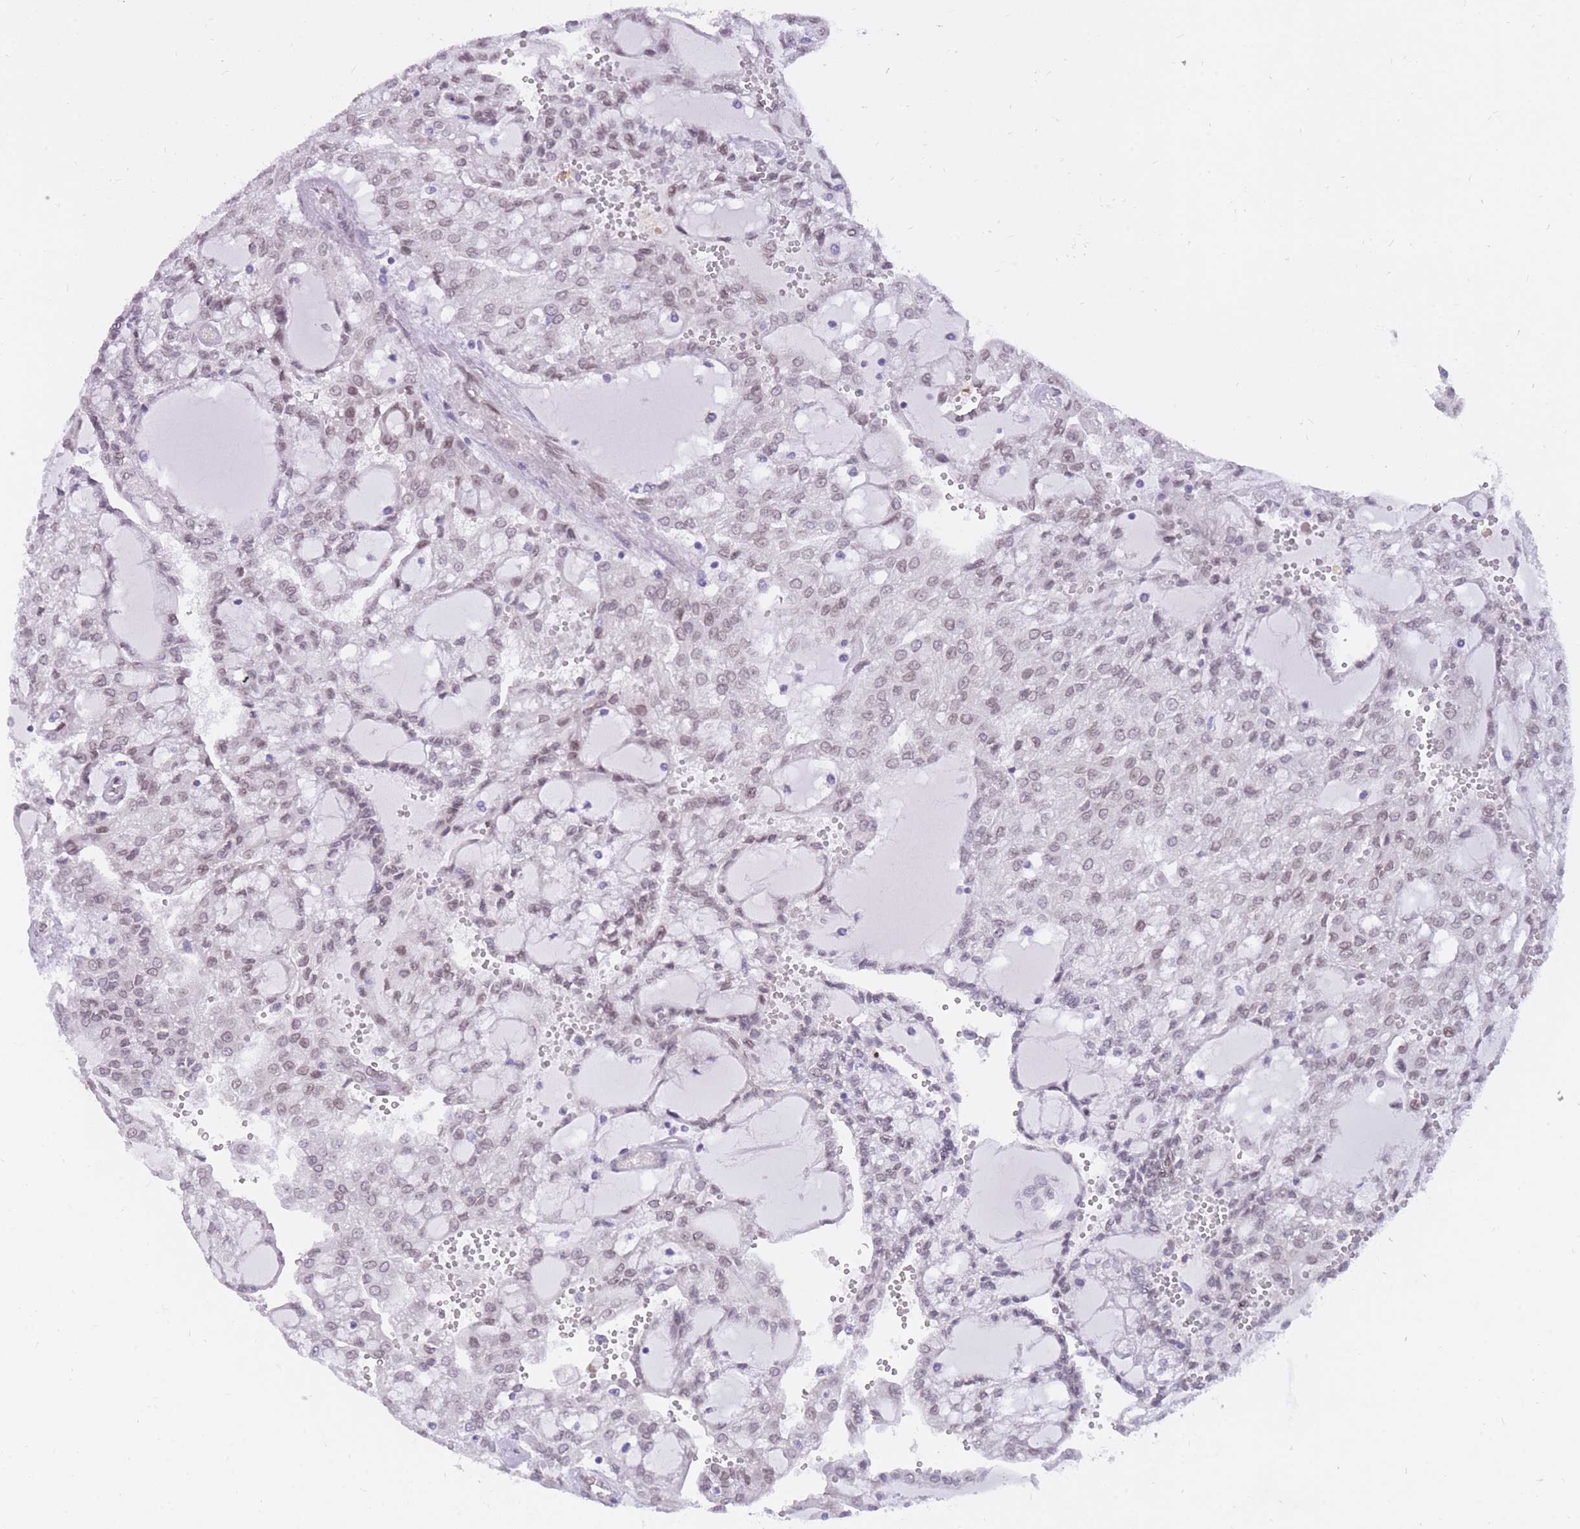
{"staining": {"intensity": "weak", "quantity": ">75%", "location": "nuclear"}, "tissue": "renal cancer", "cell_type": "Tumor cells", "image_type": "cancer", "snomed": [{"axis": "morphology", "description": "Adenocarcinoma, NOS"}, {"axis": "topography", "description": "Kidney"}], "caption": "About >75% of tumor cells in human renal cancer (adenocarcinoma) display weak nuclear protein staining as visualized by brown immunohistochemical staining.", "gene": "HOOK2", "patient": {"sex": "male", "age": 63}}